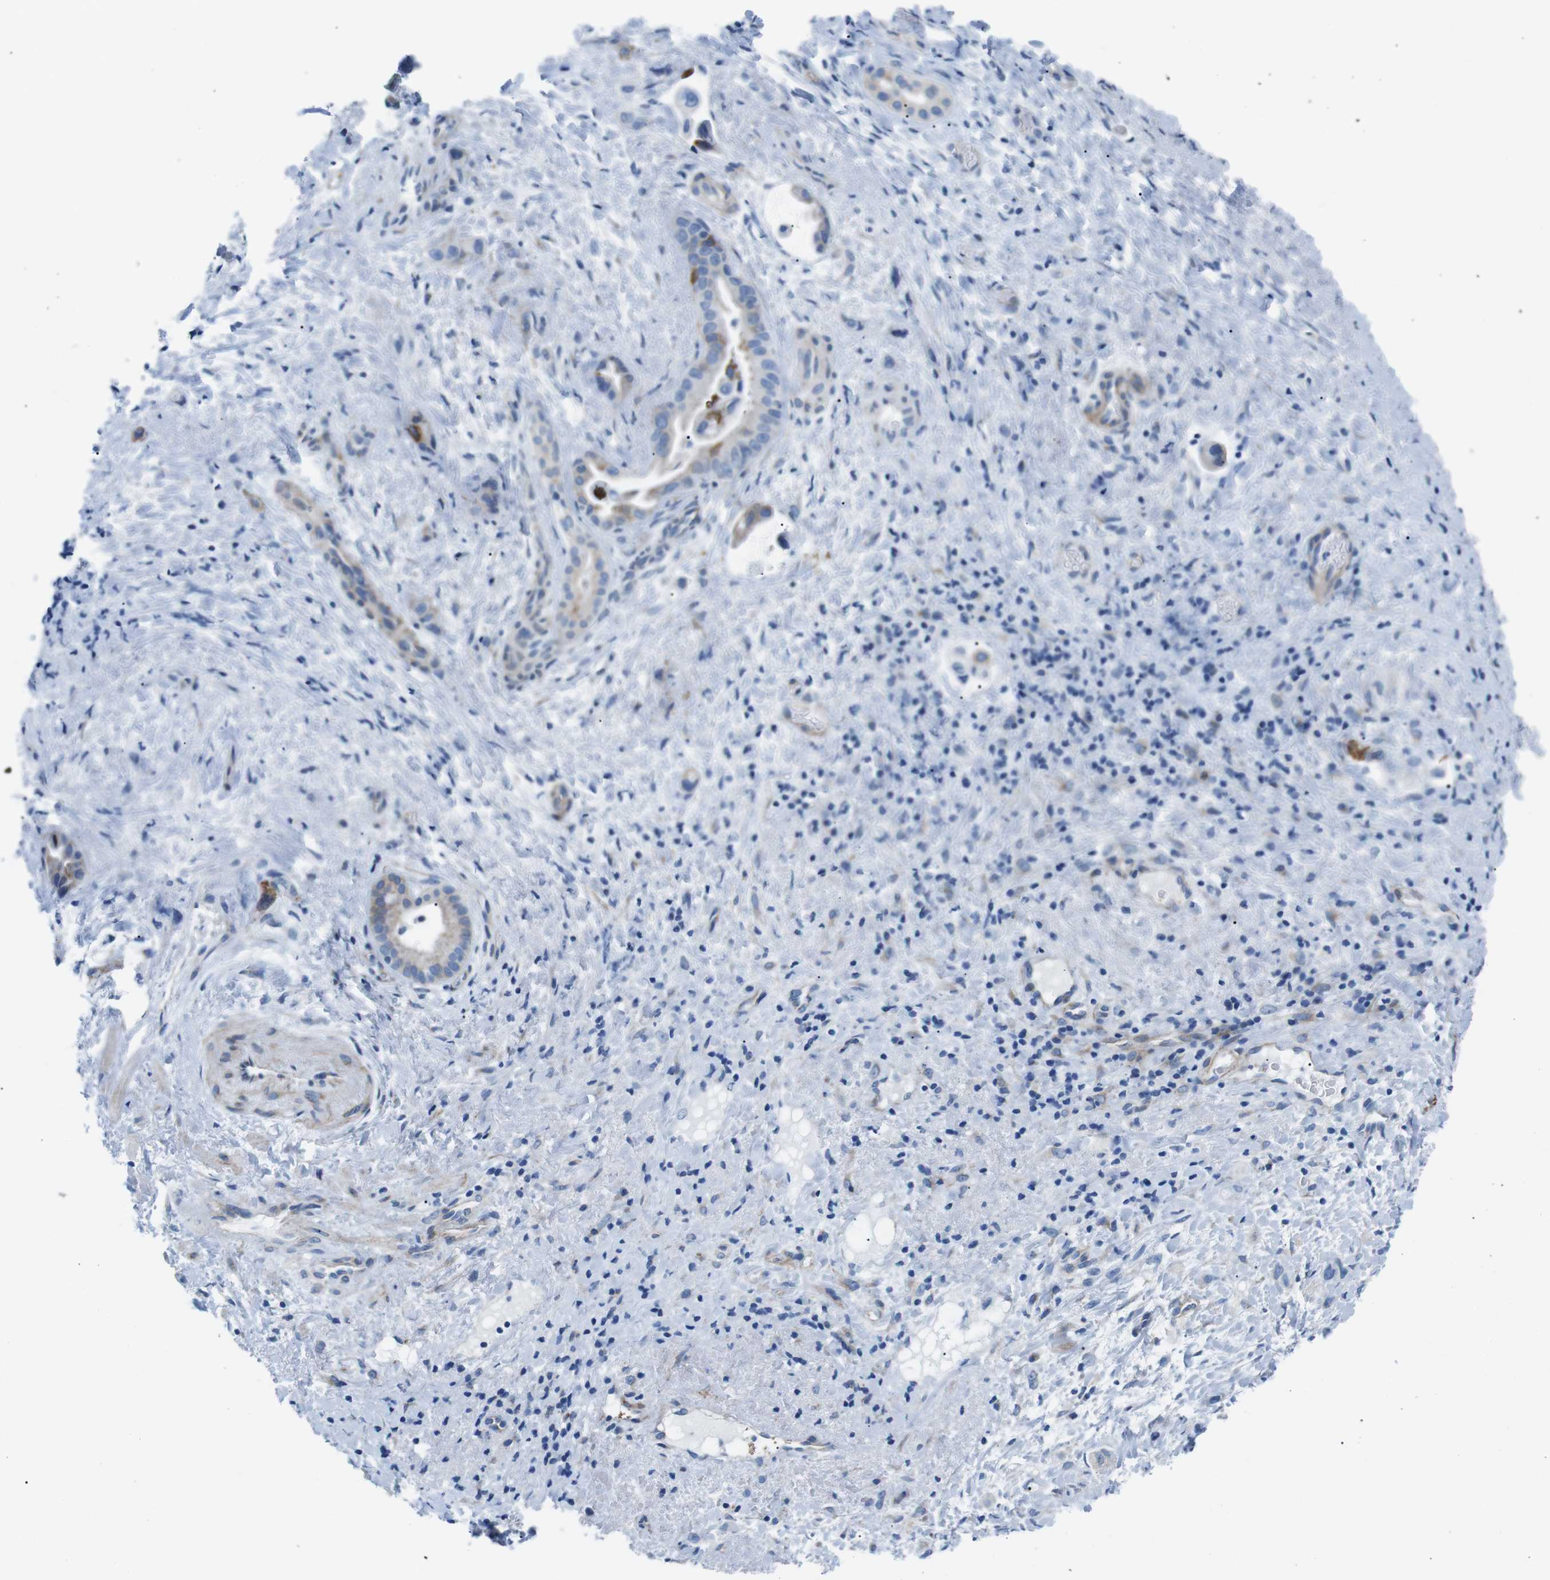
{"staining": {"intensity": "moderate", "quantity": "<25%", "location": "cytoplasmic/membranous"}, "tissue": "liver cancer", "cell_type": "Tumor cells", "image_type": "cancer", "snomed": [{"axis": "morphology", "description": "Cholangiocarcinoma"}, {"axis": "topography", "description": "Liver"}], "caption": "This is a micrograph of immunohistochemistry (IHC) staining of liver cancer (cholangiocarcinoma), which shows moderate staining in the cytoplasmic/membranous of tumor cells.", "gene": "MUC2", "patient": {"sex": "female", "age": 65}}